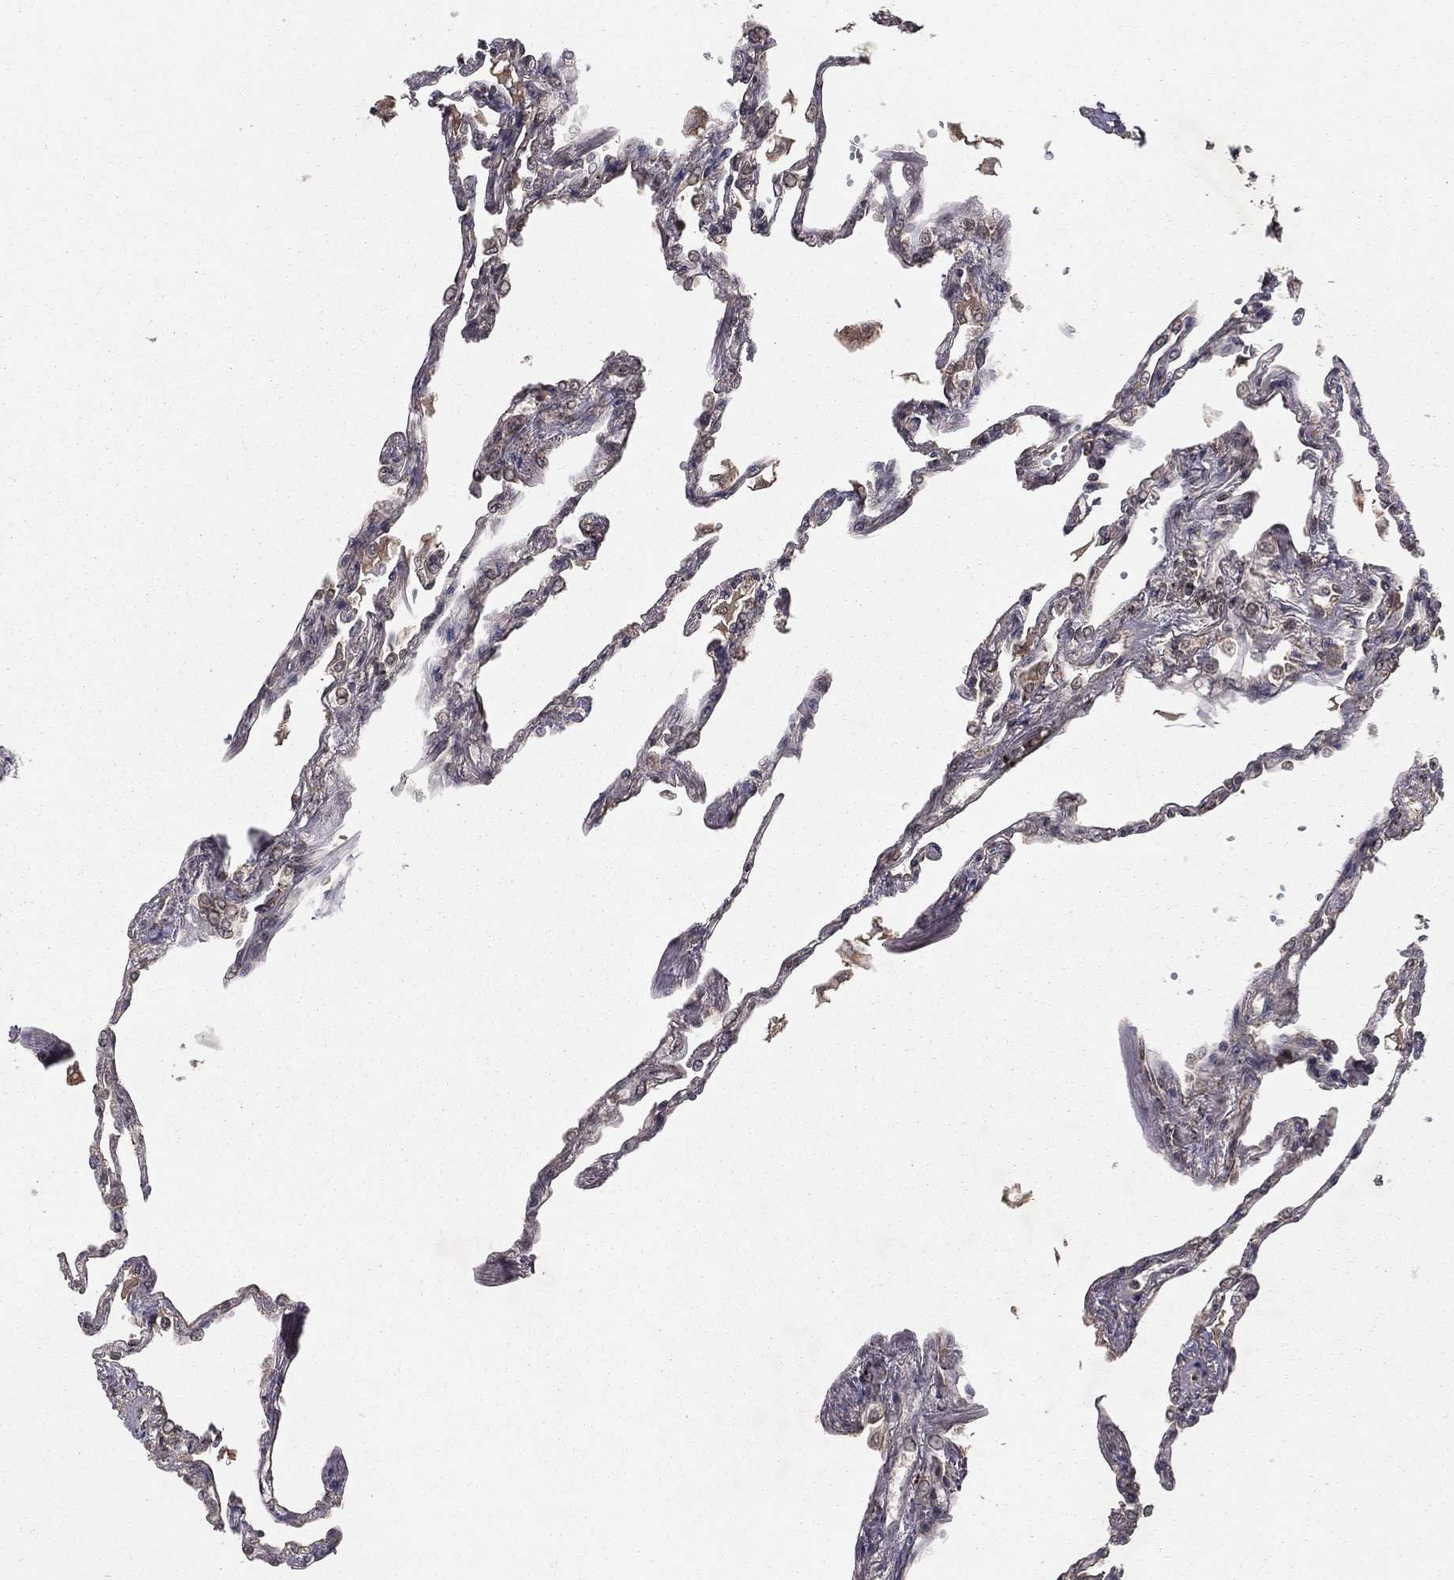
{"staining": {"intensity": "negative", "quantity": "none", "location": "none"}, "tissue": "lung", "cell_type": "Alveolar cells", "image_type": "normal", "snomed": [{"axis": "morphology", "description": "Normal tissue, NOS"}, {"axis": "topography", "description": "Lung"}], "caption": "IHC image of benign lung stained for a protein (brown), which exhibits no positivity in alveolar cells.", "gene": "ZDHHC15", "patient": {"sex": "male", "age": 78}}